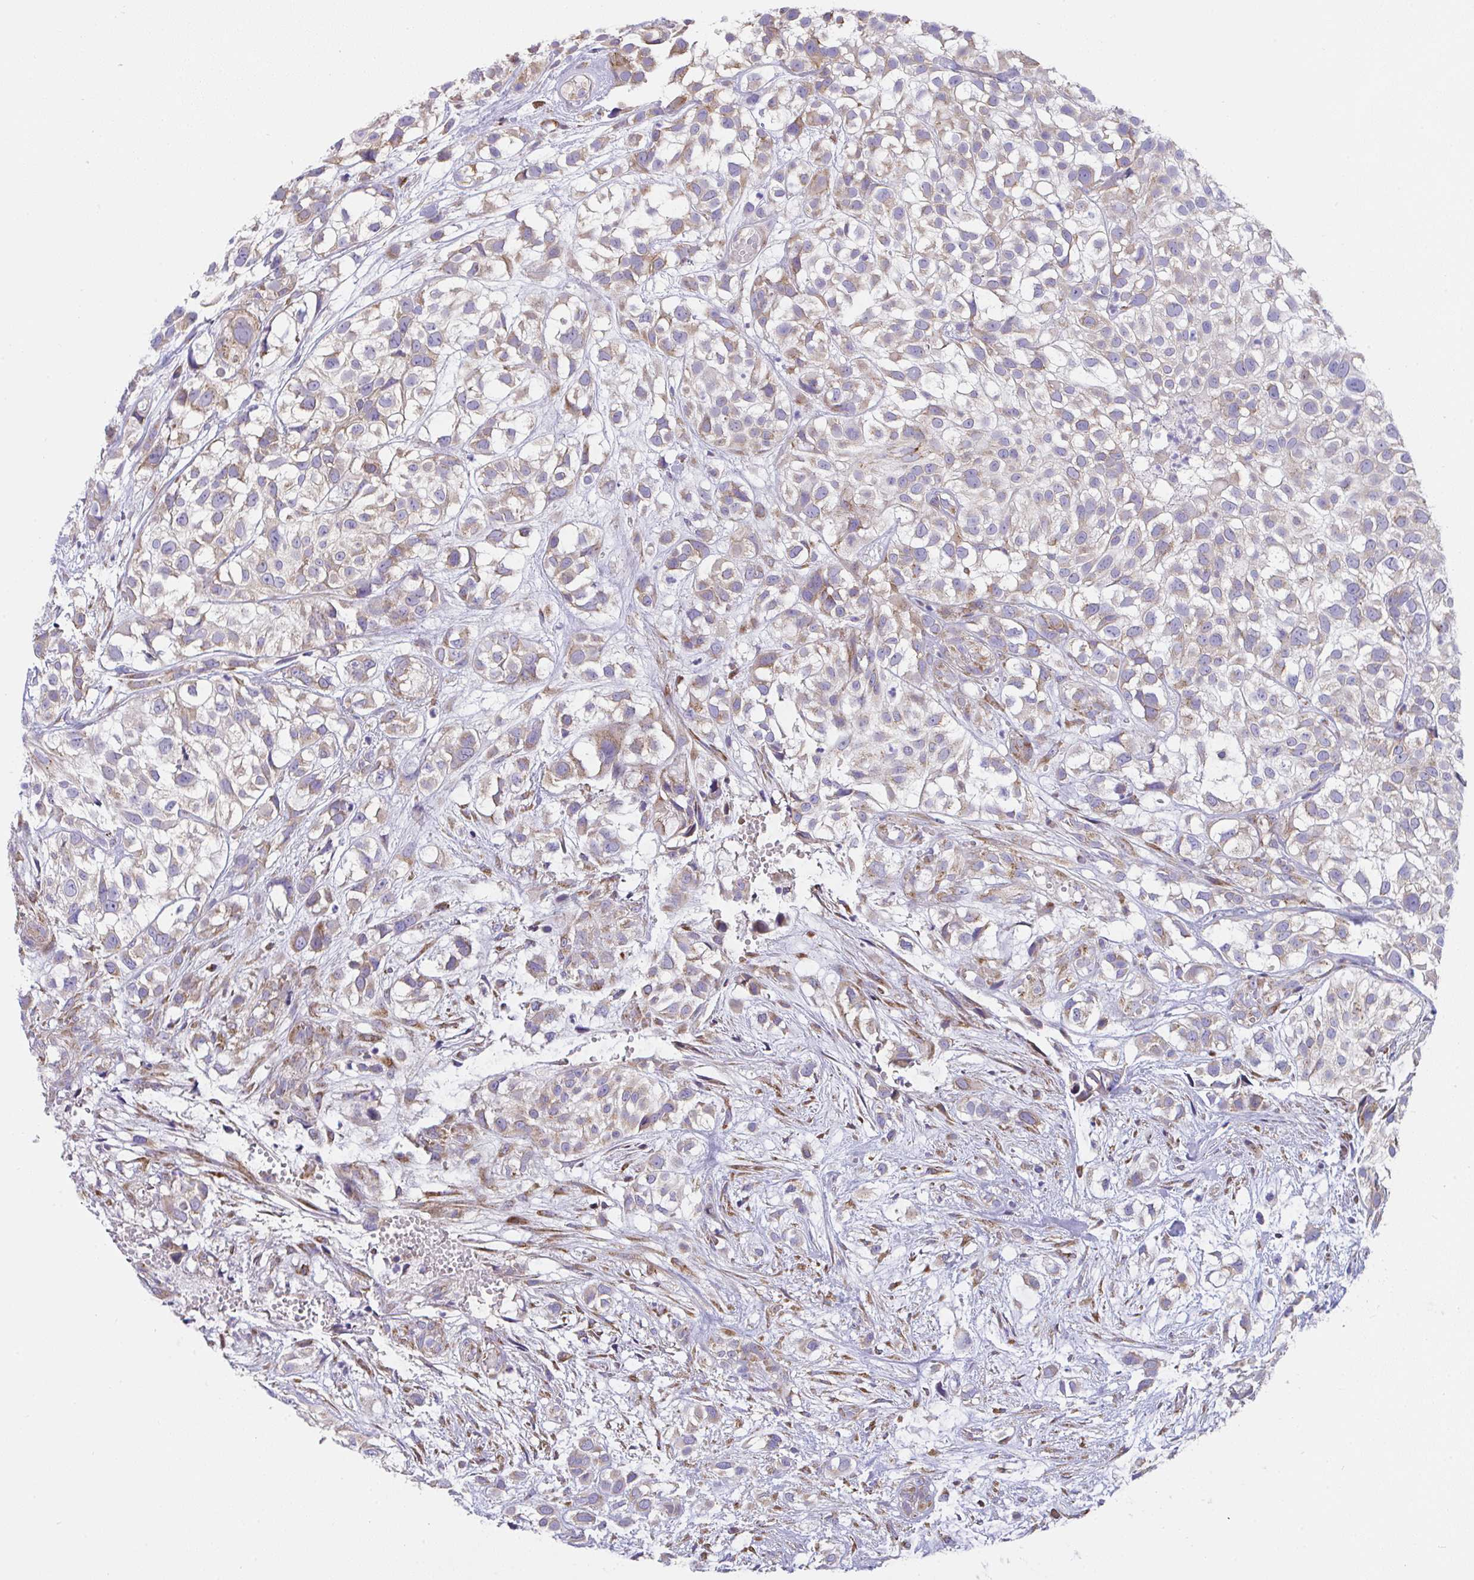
{"staining": {"intensity": "weak", "quantity": "25%-75%", "location": "cytoplasmic/membranous"}, "tissue": "urothelial cancer", "cell_type": "Tumor cells", "image_type": "cancer", "snomed": [{"axis": "morphology", "description": "Urothelial carcinoma, High grade"}, {"axis": "topography", "description": "Urinary bladder"}], "caption": "This micrograph exhibits urothelial carcinoma (high-grade) stained with immunohistochemistry (IHC) to label a protein in brown. The cytoplasmic/membranous of tumor cells show weak positivity for the protein. Nuclei are counter-stained blue.", "gene": "MIA3", "patient": {"sex": "male", "age": 56}}